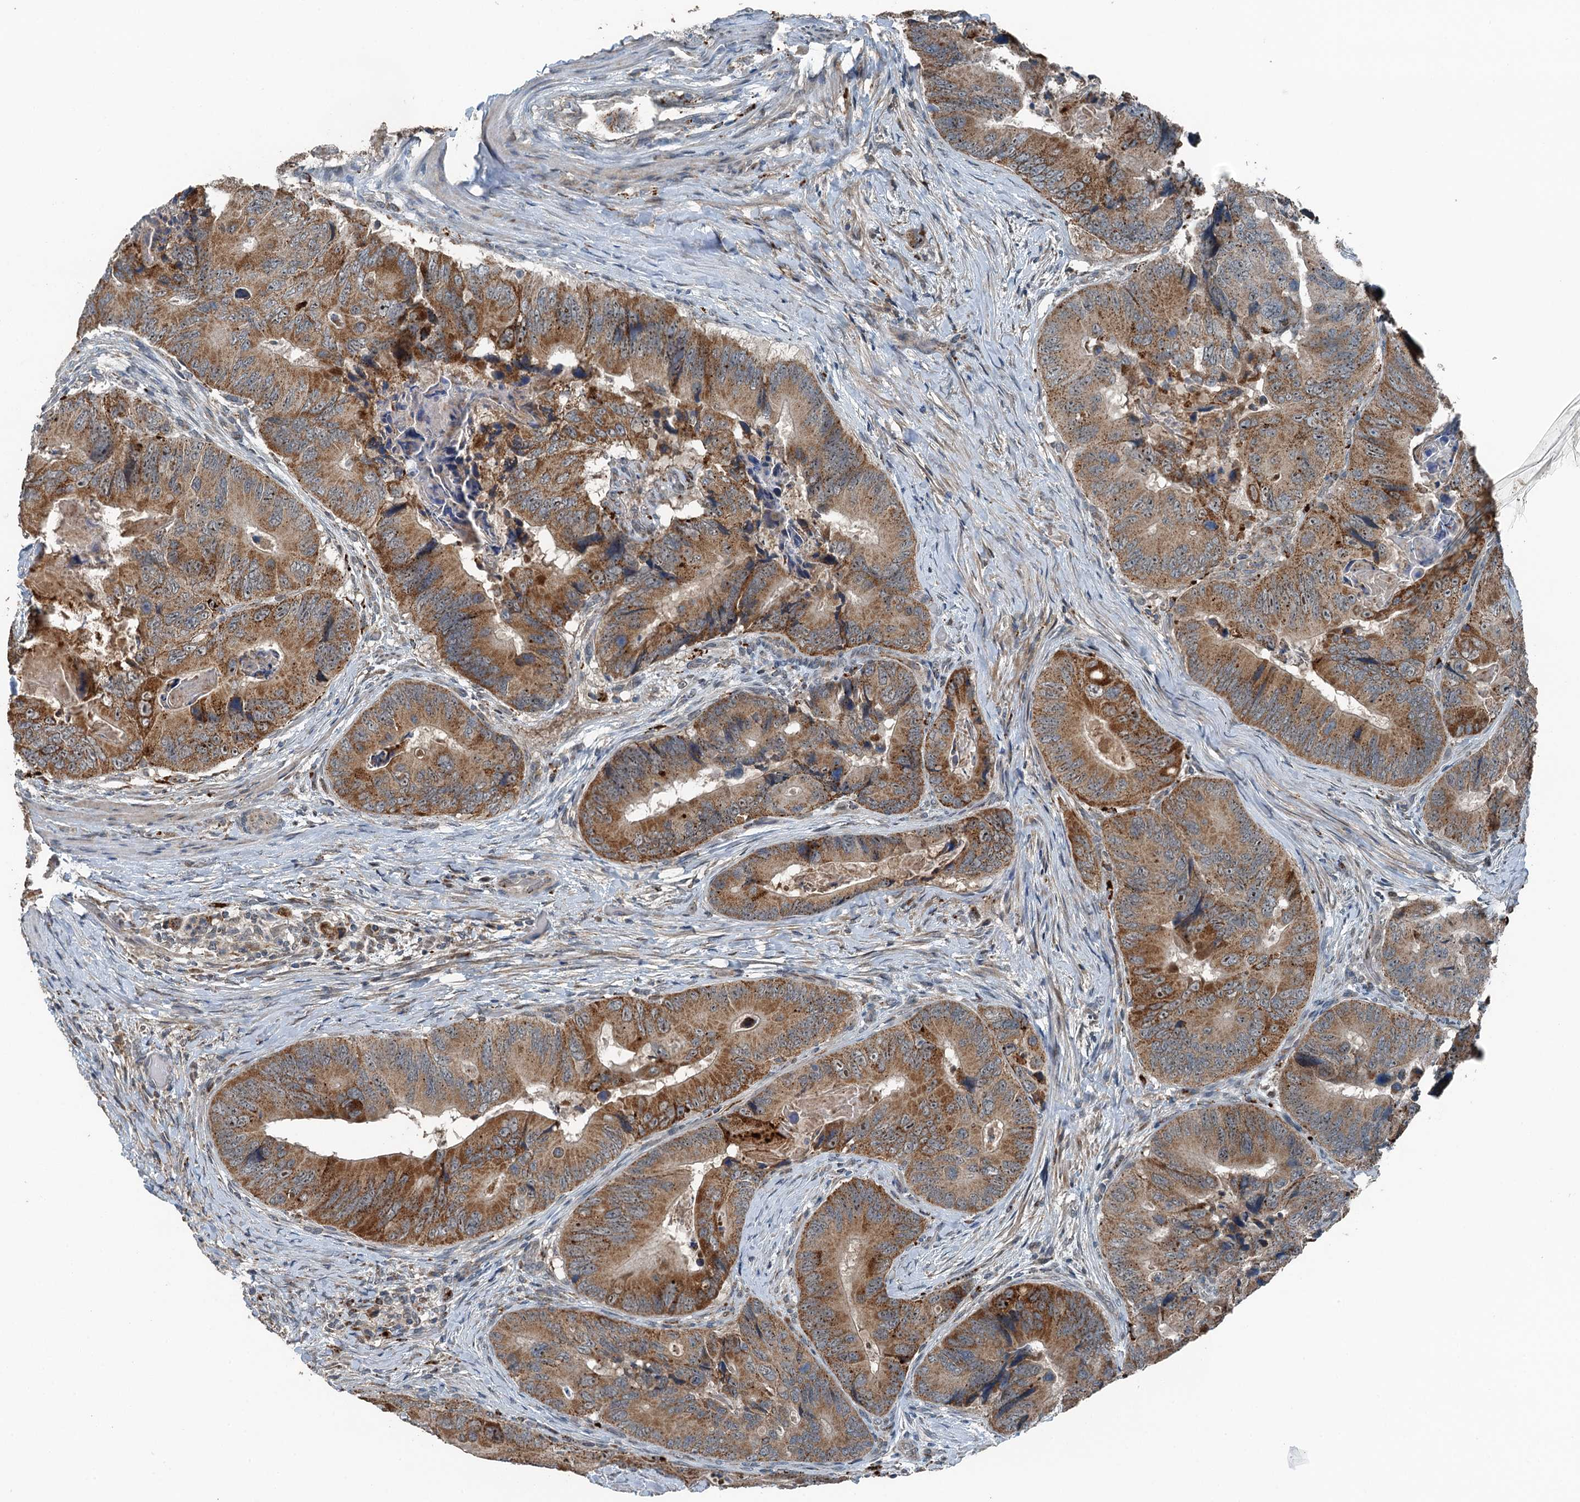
{"staining": {"intensity": "moderate", "quantity": ">75%", "location": "cytoplasmic/membranous"}, "tissue": "colorectal cancer", "cell_type": "Tumor cells", "image_type": "cancer", "snomed": [{"axis": "morphology", "description": "Adenocarcinoma, NOS"}, {"axis": "topography", "description": "Colon"}], "caption": "This micrograph reveals IHC staining of human colorectal cancer, with medium moderate cytoplasmic/membranous staining in approximately >75% of tumor cells.", "gene": "BMERB1", "patient": {"sex": "male", "age": 84}}